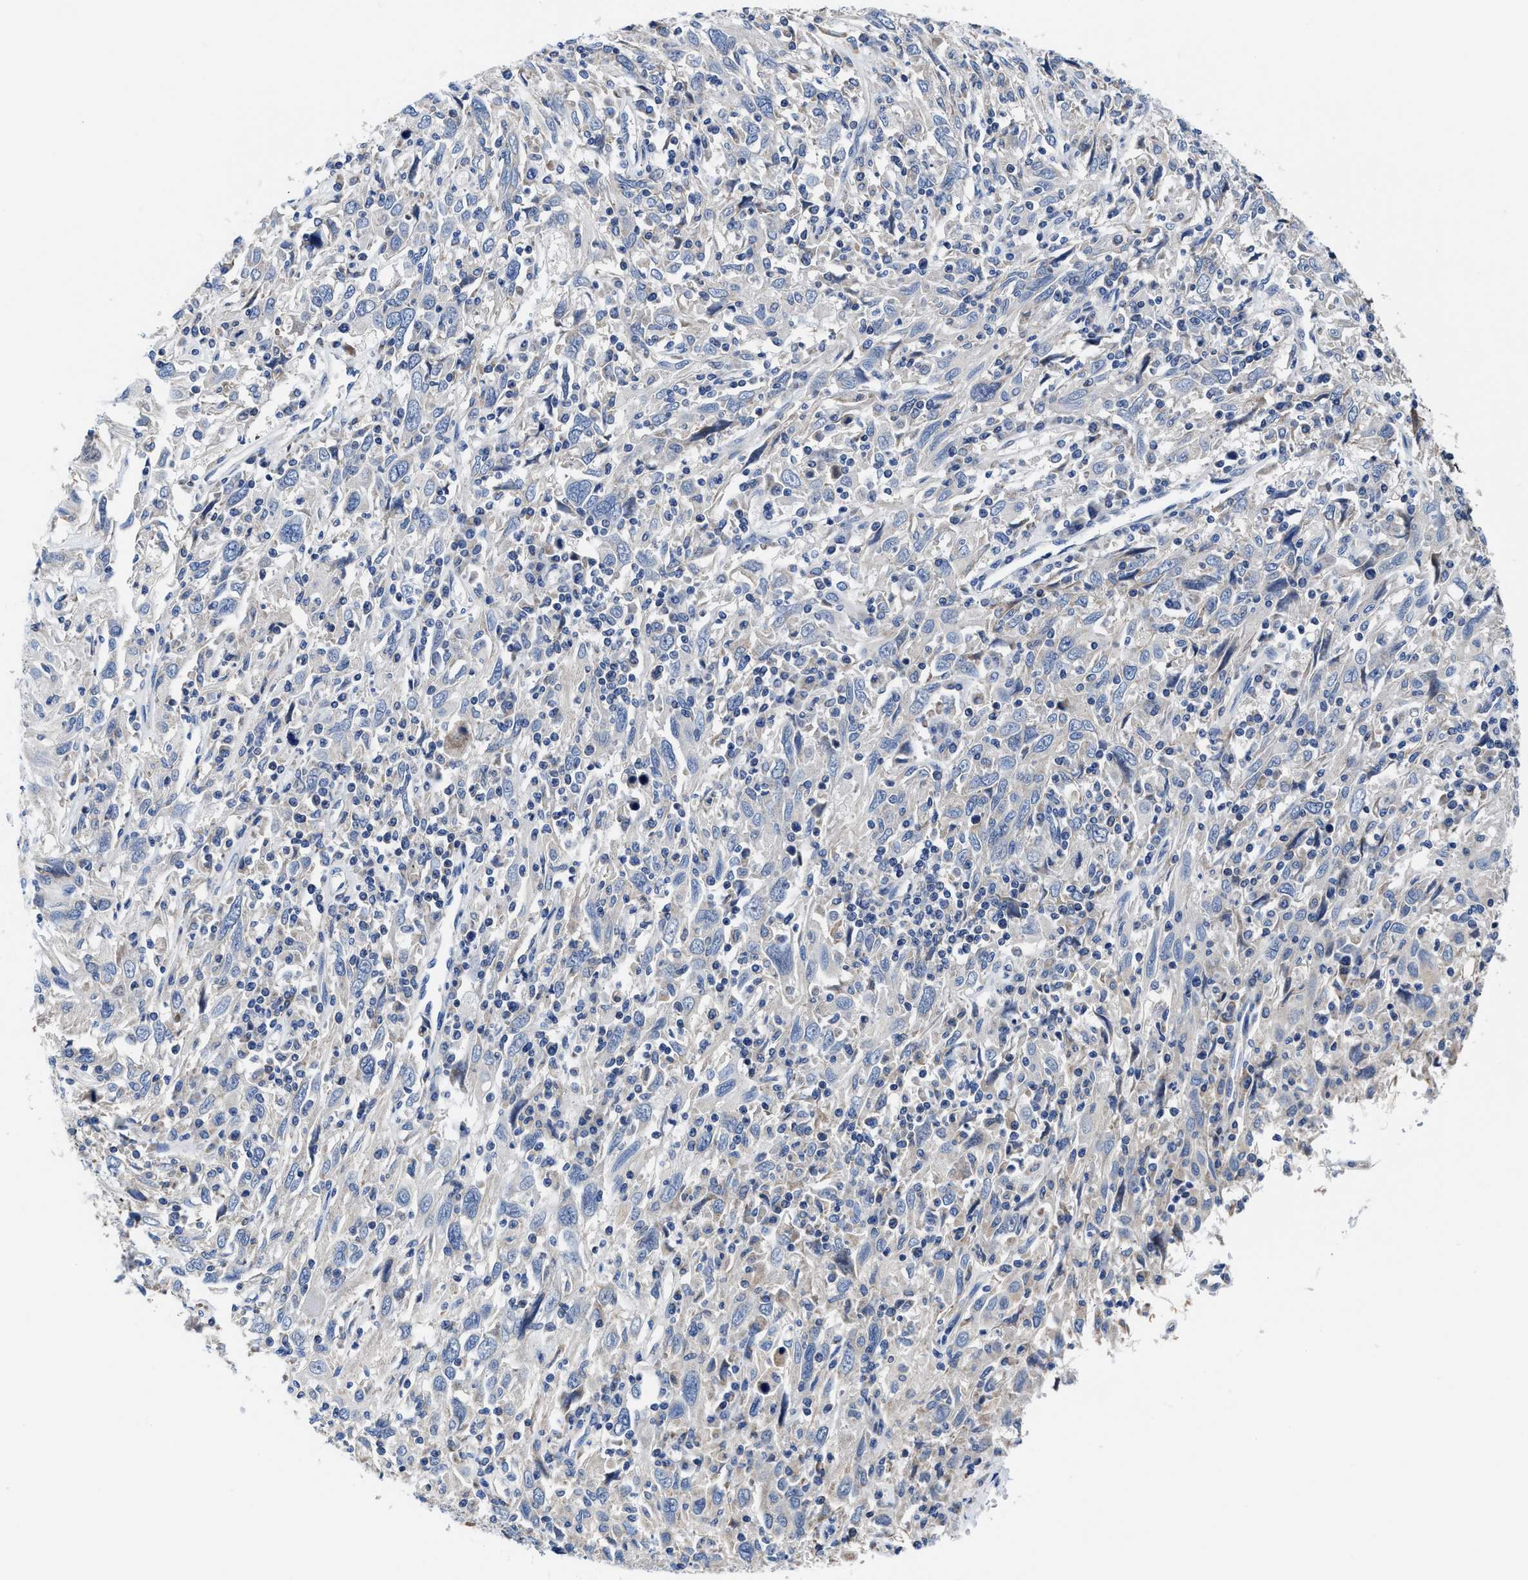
{"staining": {"intensity": "negative", "quantity": "none", "location": "none"}, "tissue": "cervical cancer", "cell_type": "Tumor cells", "image_type": "cancer", "snomed": [{"axis": "morphology", "description": "Squamous cell carcinoma, NOS"}, {"axis": "topography", "description": "Cervix"}], "caption": "This is an immunohistochemistry (IHC) photomicrograph of cervical cancer. There is no positivity in tumor cells.", "gene": "TMEM30A", "patient": {"sex": "female", "age": 46}}